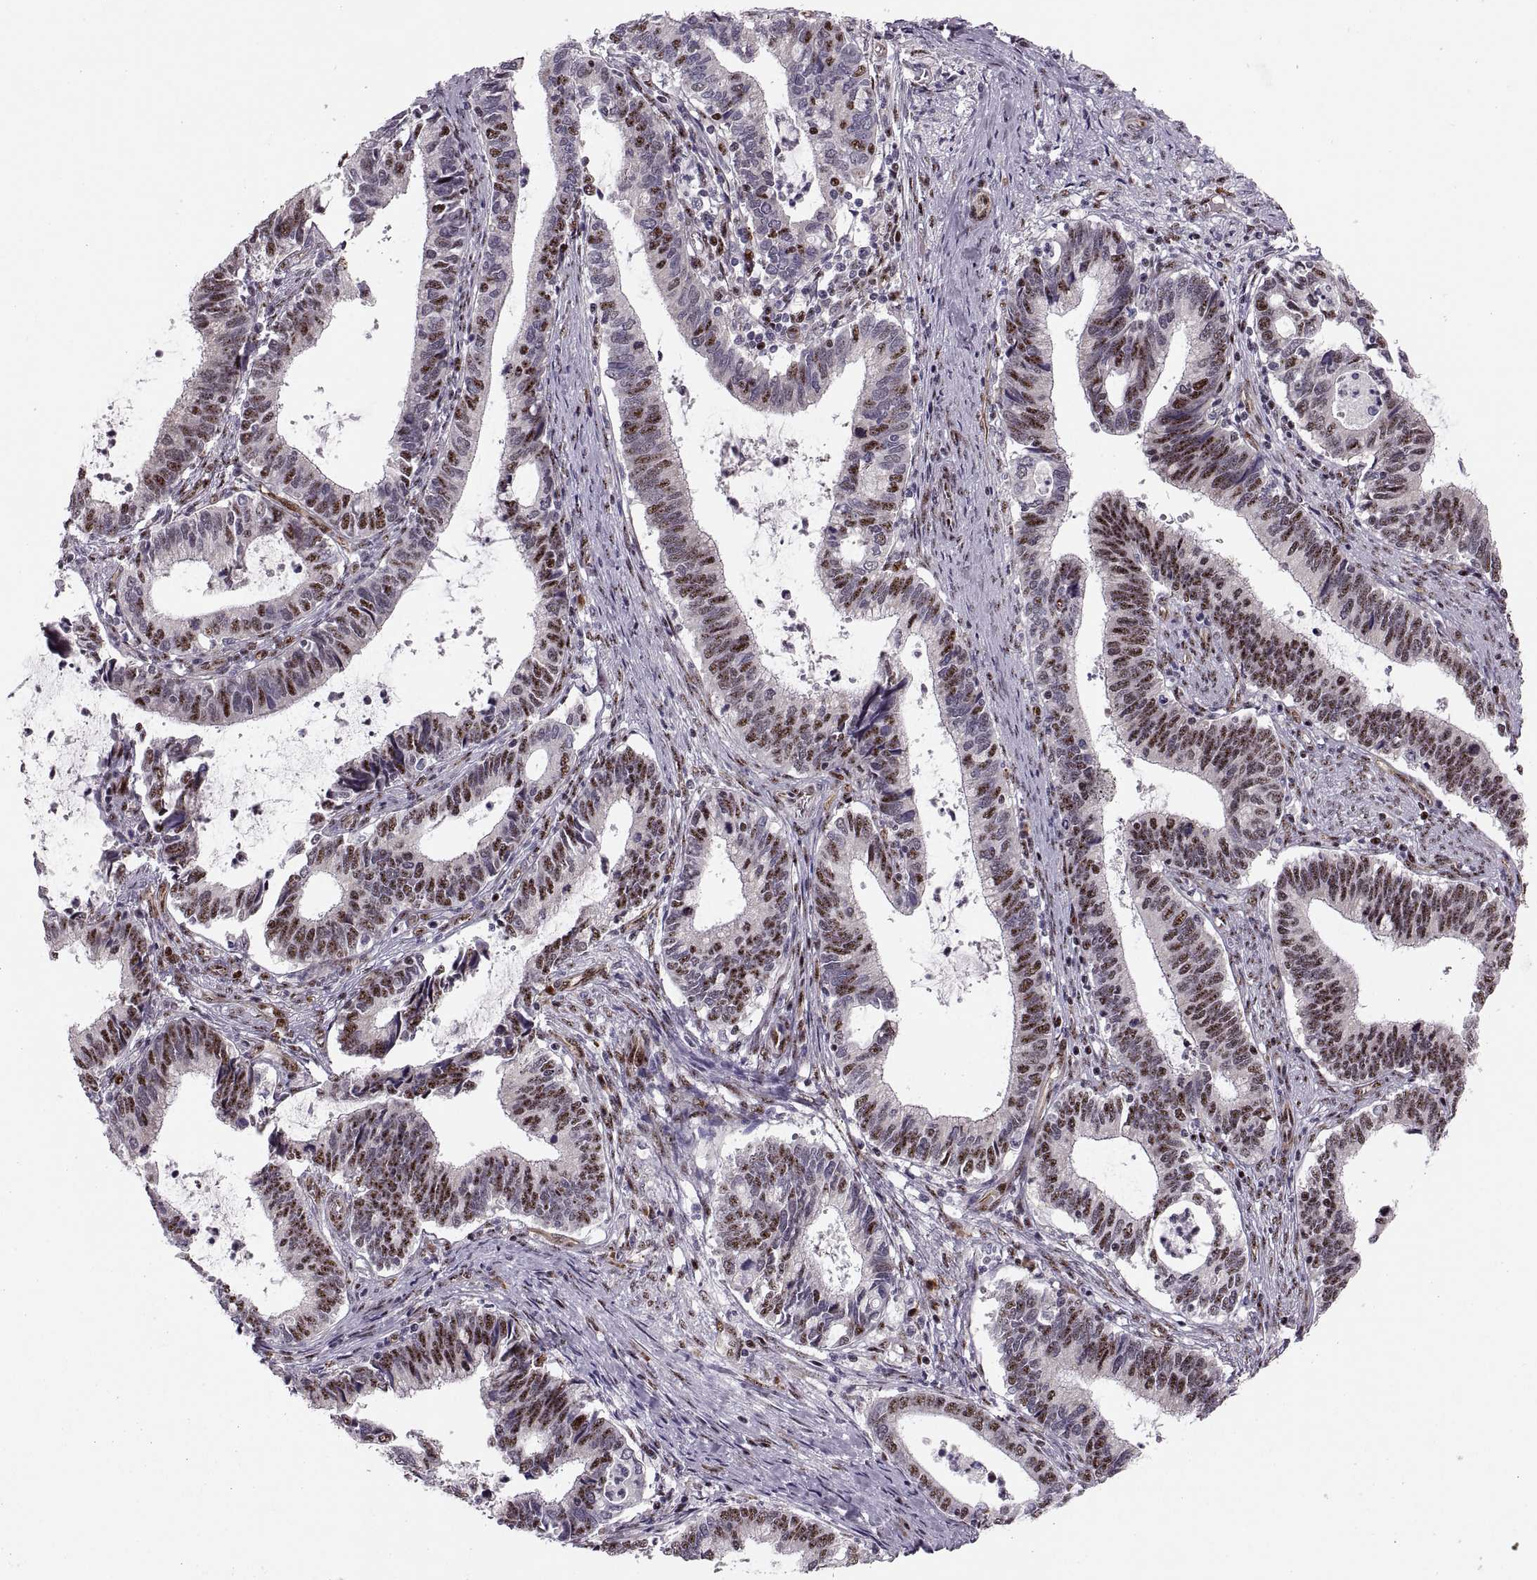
{"staining": {"intensity": "moderate", "quantity": "25%-75%", "location": "nuclear"}, "tissue": "cervical cancer", "cell_type": "Tumor cells", "image_type": "cancer", "snomed": [{"axis": "morphology", "description": "Adenocarcinoma, NOS"}, {"axis": "topography", "description": "Cervix"}], "caption": "Immunohistochemical staining of cervical cancer exhibits medium levels of moderate nuclear staining in about 25%-75% of tumor cells.", "gene": "ZCCHC17", "patient": {"sex": "female", "age": 42}}